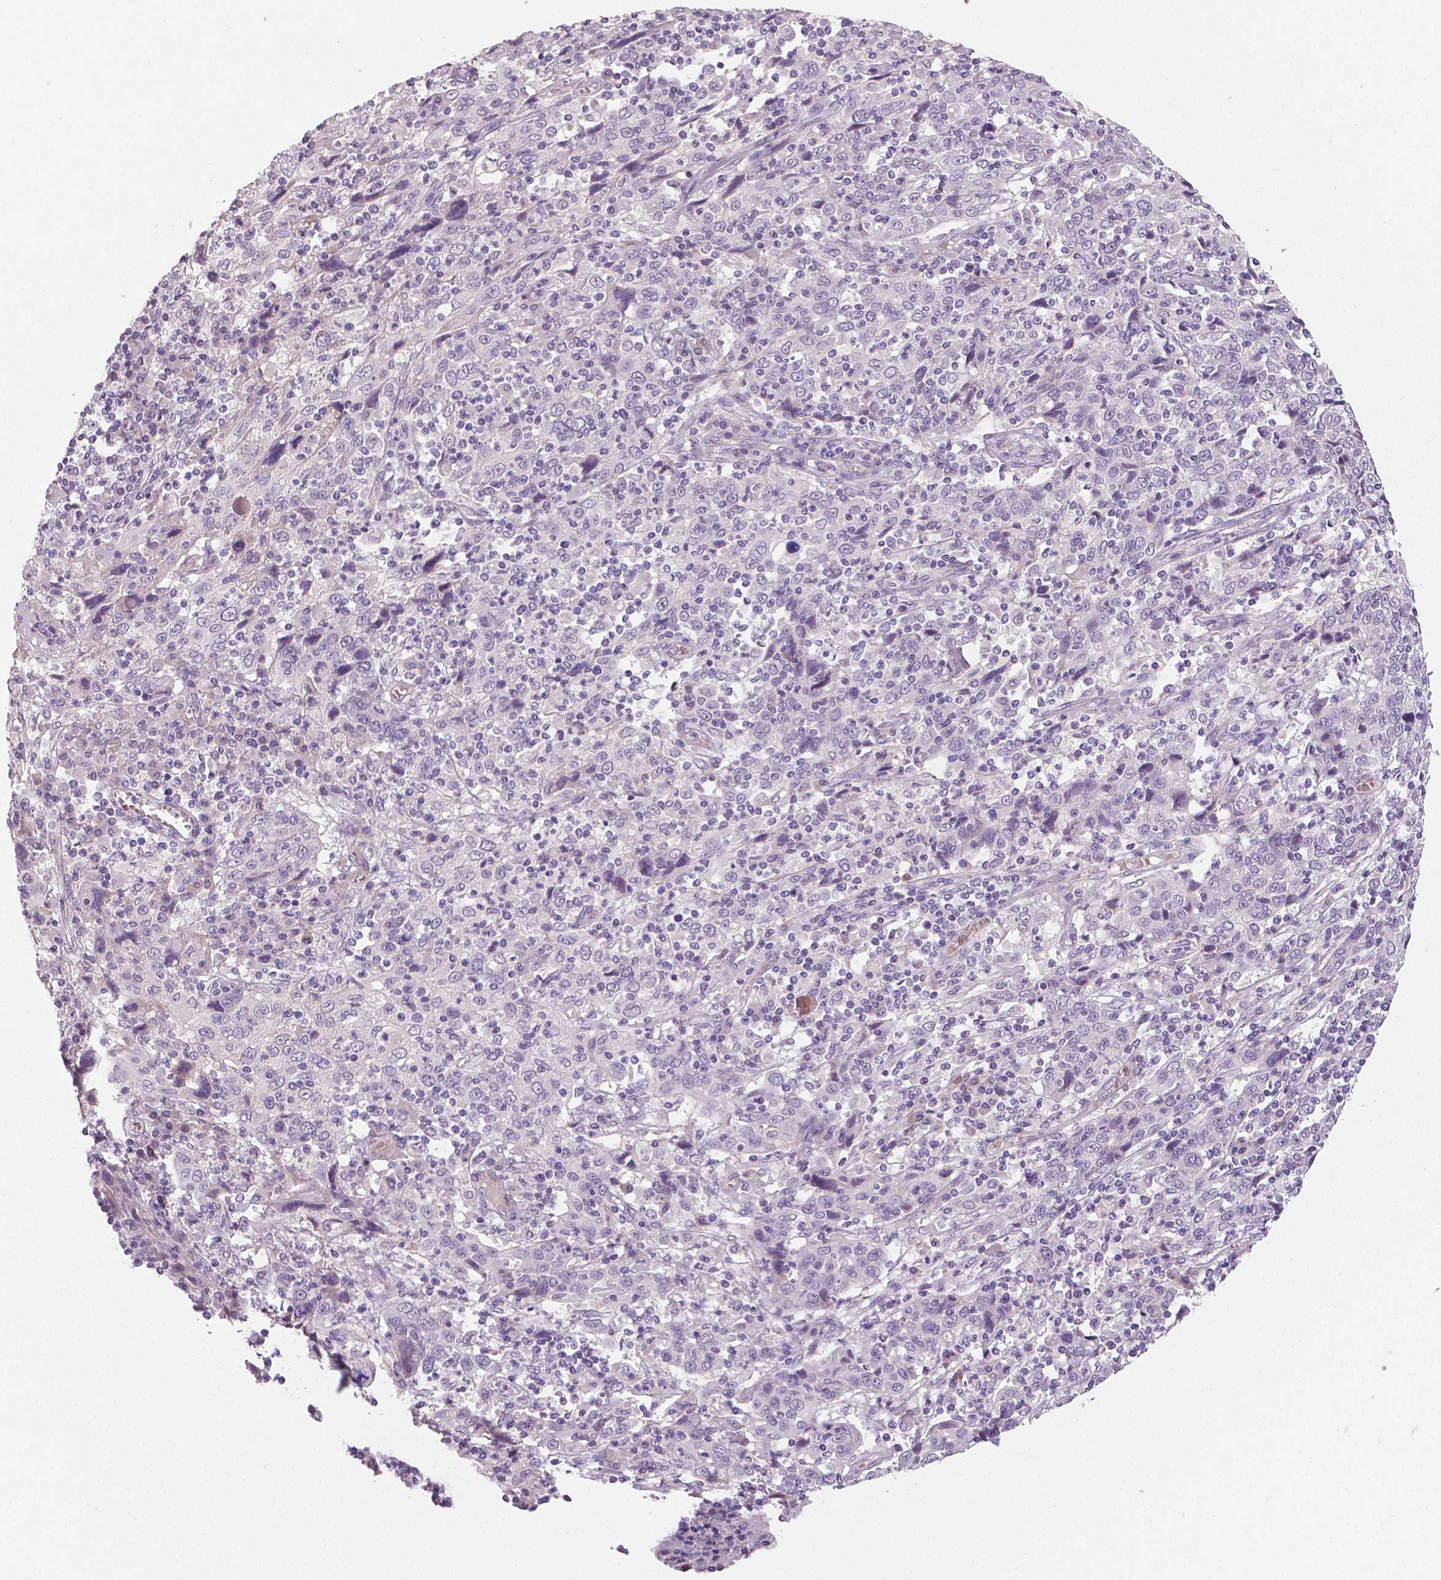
{"staining": {"intensity": "negative", "quantity": "none", "location": "none"}, "tissue": "cervical cancer", "cell_type": "Tumor cells", "image_type": "cancer", "snomed": [{"axis": "morphology", "description": "Squamous cell carcinoma, NOS"}, {"axis": "topography", "description": "Cervix"}], "caption": "Tumor cells are negative for brown protein staining in cervical squamous cell carcinoma.", "gene": "FLT1", "patient": {"sex": "female", "age": 46}}